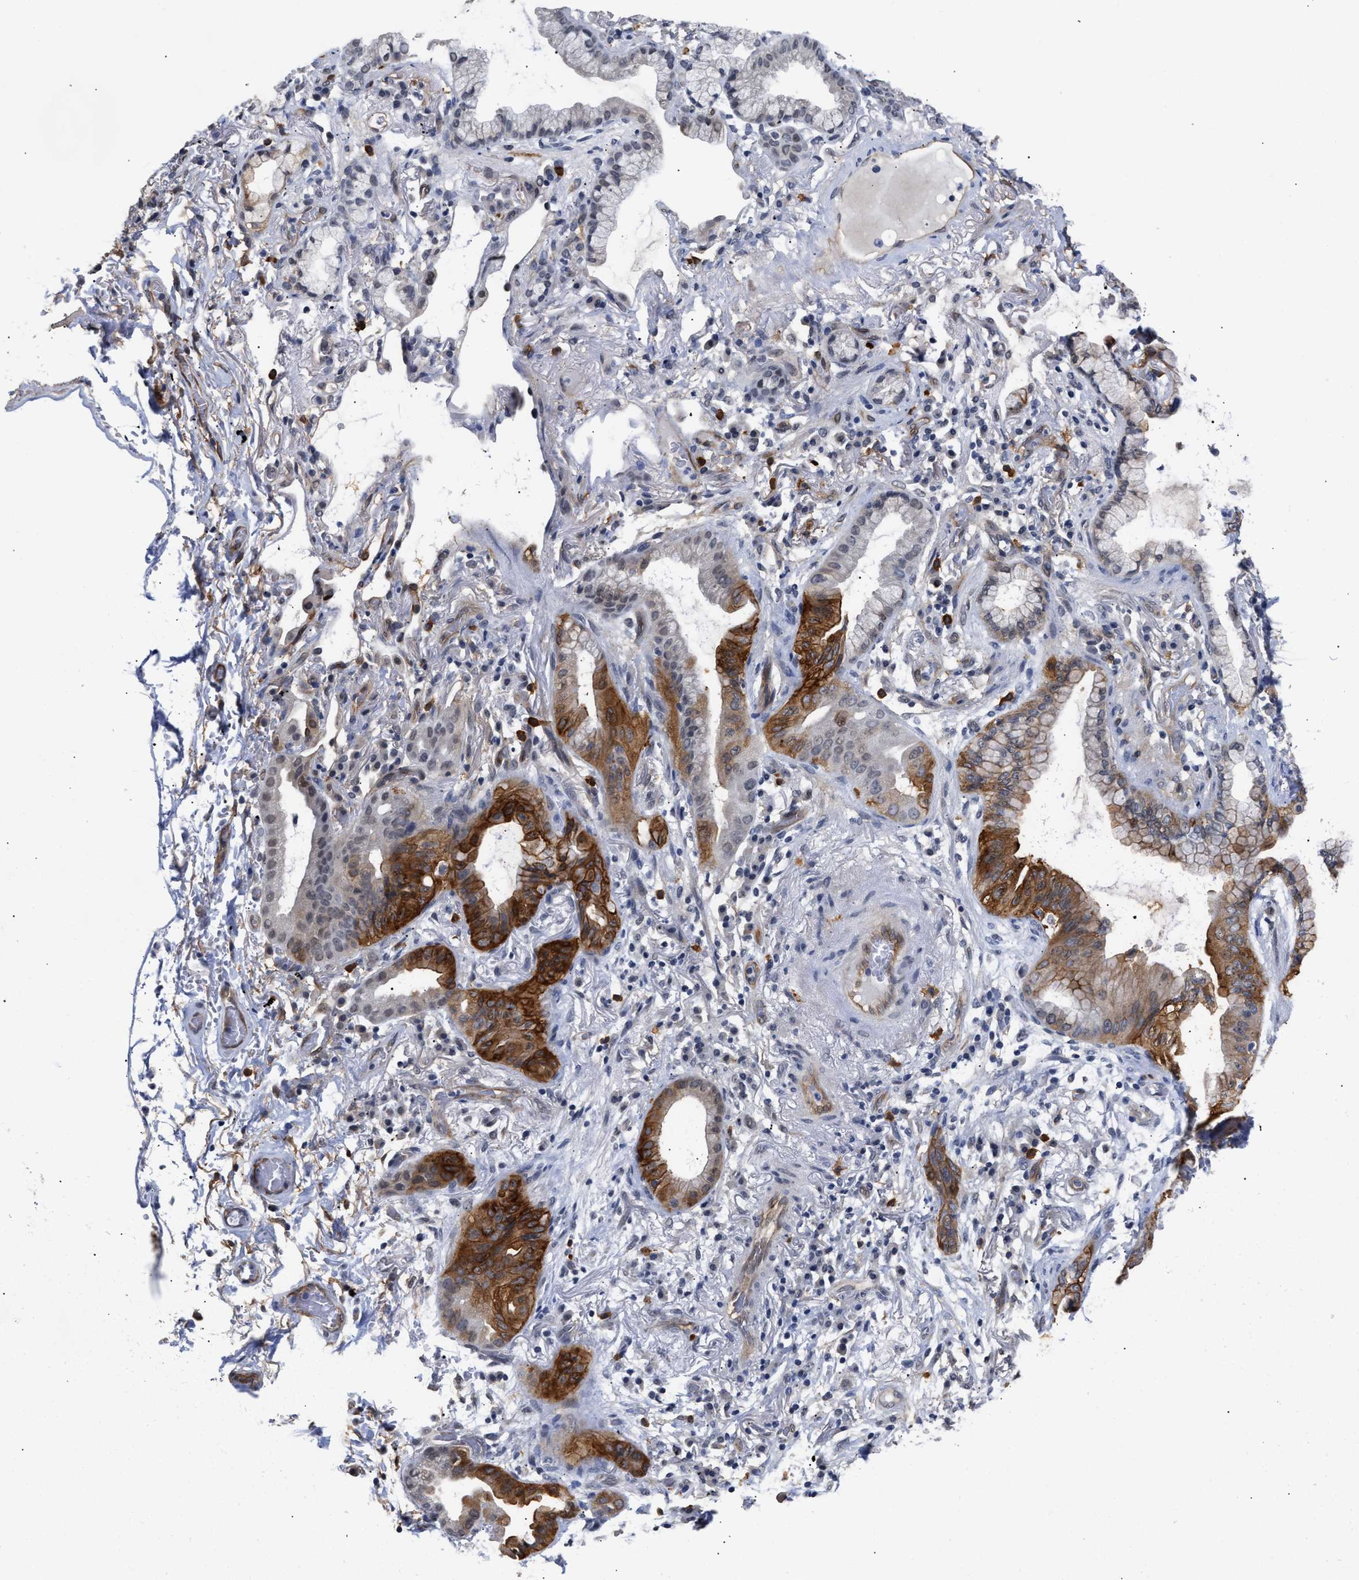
{"staining": {"intensity": "strong", "quantity": "25%-75%", "location": "cytoplasmic/membranous"}, "tissue": "lung cancer", "cell_type": "Tumor cells", "image_type": "cancer", "snomed": [{"axis": "morphology", "description": "Normal tissue, NOS"}, {"axis": "morphology", "description": "Adenocarcinoma, NOS"}, {"axis": "topography", "description": "Bronchus"}, {"axis": "topography", "description": "Lung"}], "caption": "Immunohistochemistry (DAB) staining of adenocarcinoma (lung) displays strong cytoplasmic/membranous protein positivity in approximately 25%-75% of tumor cells. Nuclei are stained in blue.", "gene": "AHNAK2", "patient": {"sex": "female", "age": 70}}